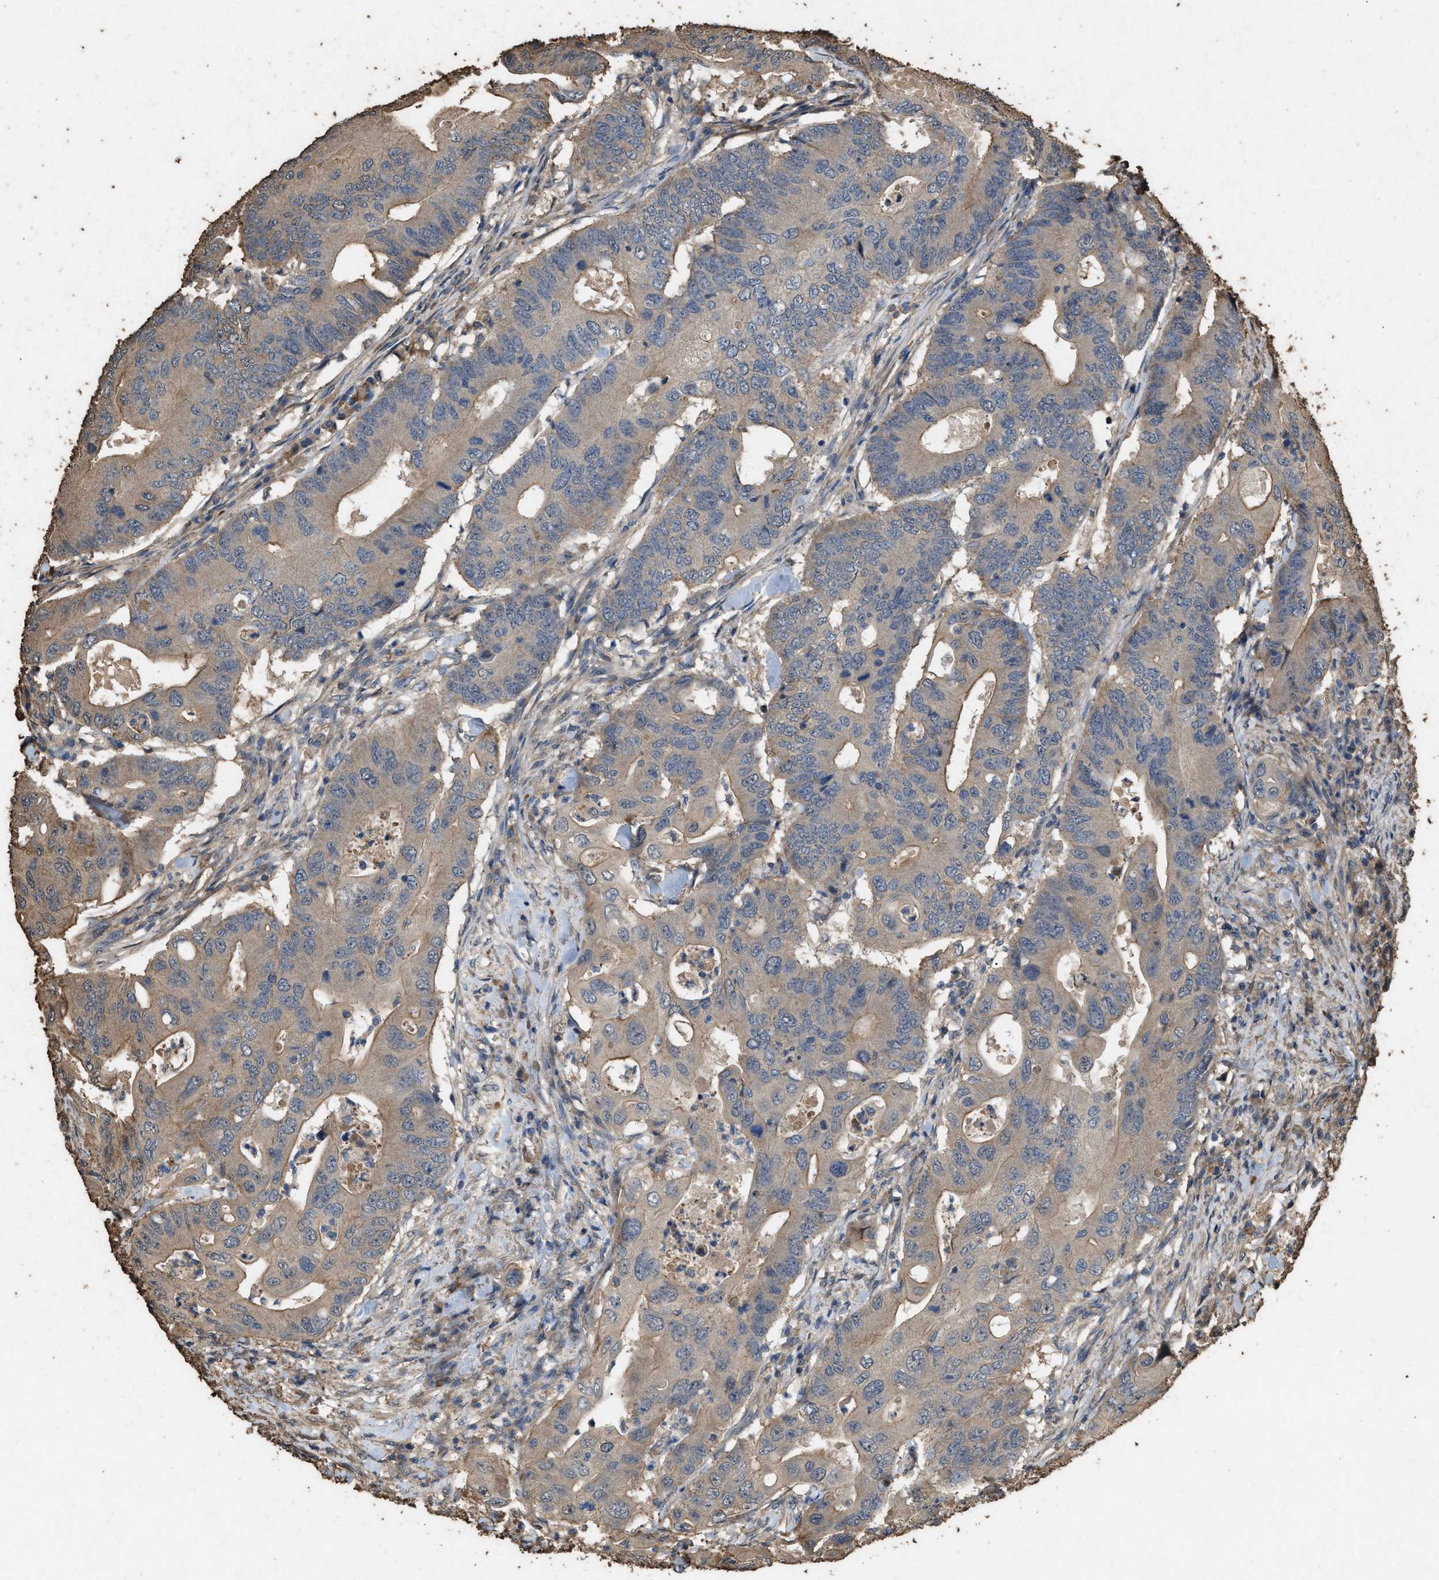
{"staining": {"intensity": "weak", "quantity": "25%-75%", "location": "cytoplasmic/membranous"}, "tissue": "colorectal cancer", "cell_type": "Tumor cells", "image_type": "cancer", "snomed": [{"axis": "morphology", "description": "Adenocarcinoma, NOS"}, {"axis": "topography", "description": "Colon"}], "caption": "There is low levels of weak cytoplasmic/membranous staining in tumor cells of colorectal cancer, as demonstrated by immunohistochemical staining (brown color).", "gene": "DCAF7", "patient": {"sex": "male", "age": 71}}